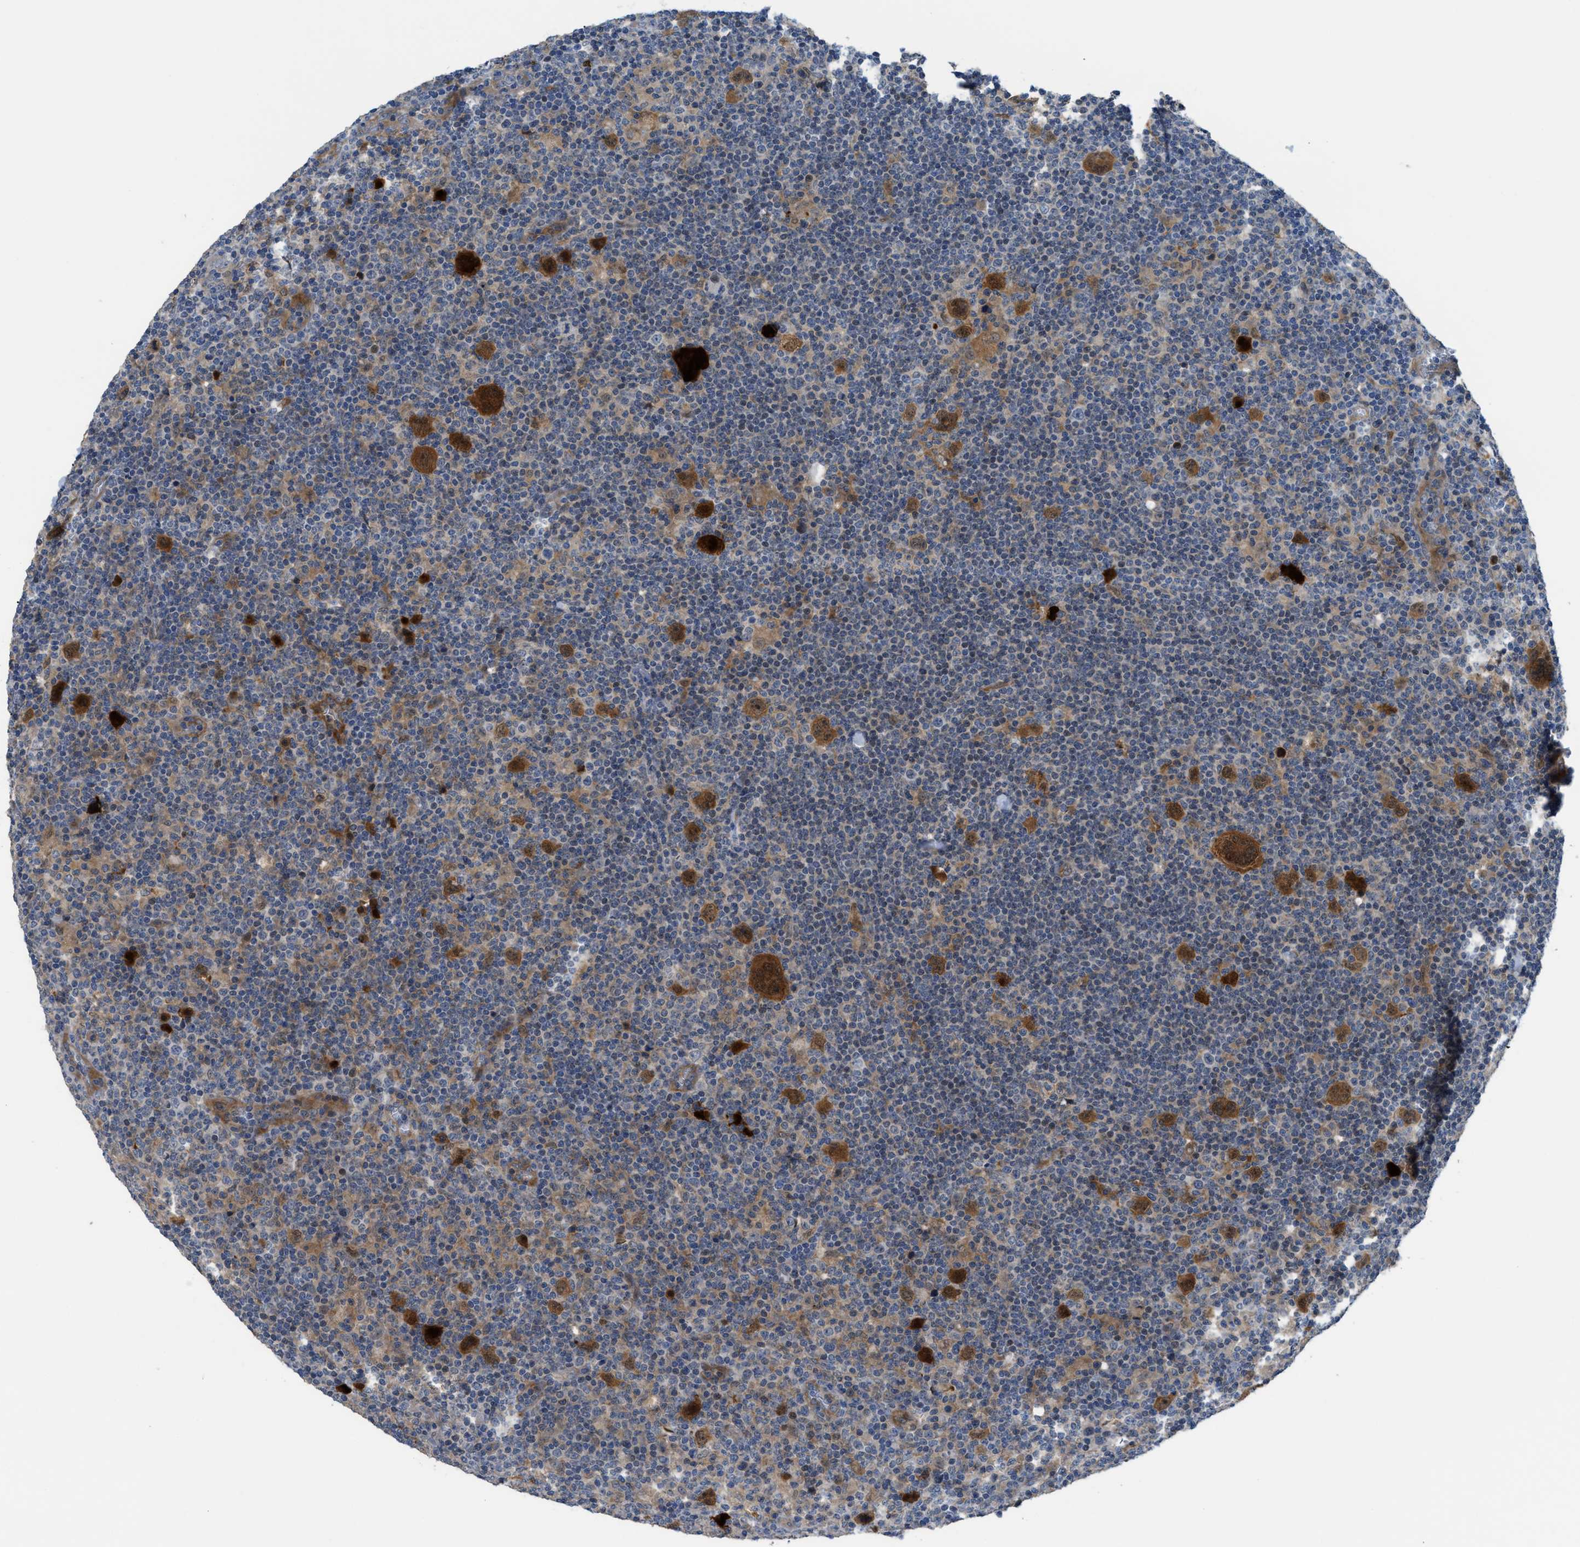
{"staining": {"intensity": "strong", "quantity": ">75%", "location": "cytoplasmic/membranous,nuclear"}, "tissue": "lymphoma", "cell_type": "Tumor cells", "image_type": "cancer", "snomed": [{"axis": "morphology", "description": "Hodgkin's disease, NOS"}, {"axis": "topography", "description": "Lymph node"}], "caption": "Brown immunohistochemical staining in Hodgkin's disease exhibits strong cytoplasmic/membranous and nuclear staining in approximately >75% of tumor cells.", "gene": "TRAK2", "patient": {"sex": "female", "age": 57}}